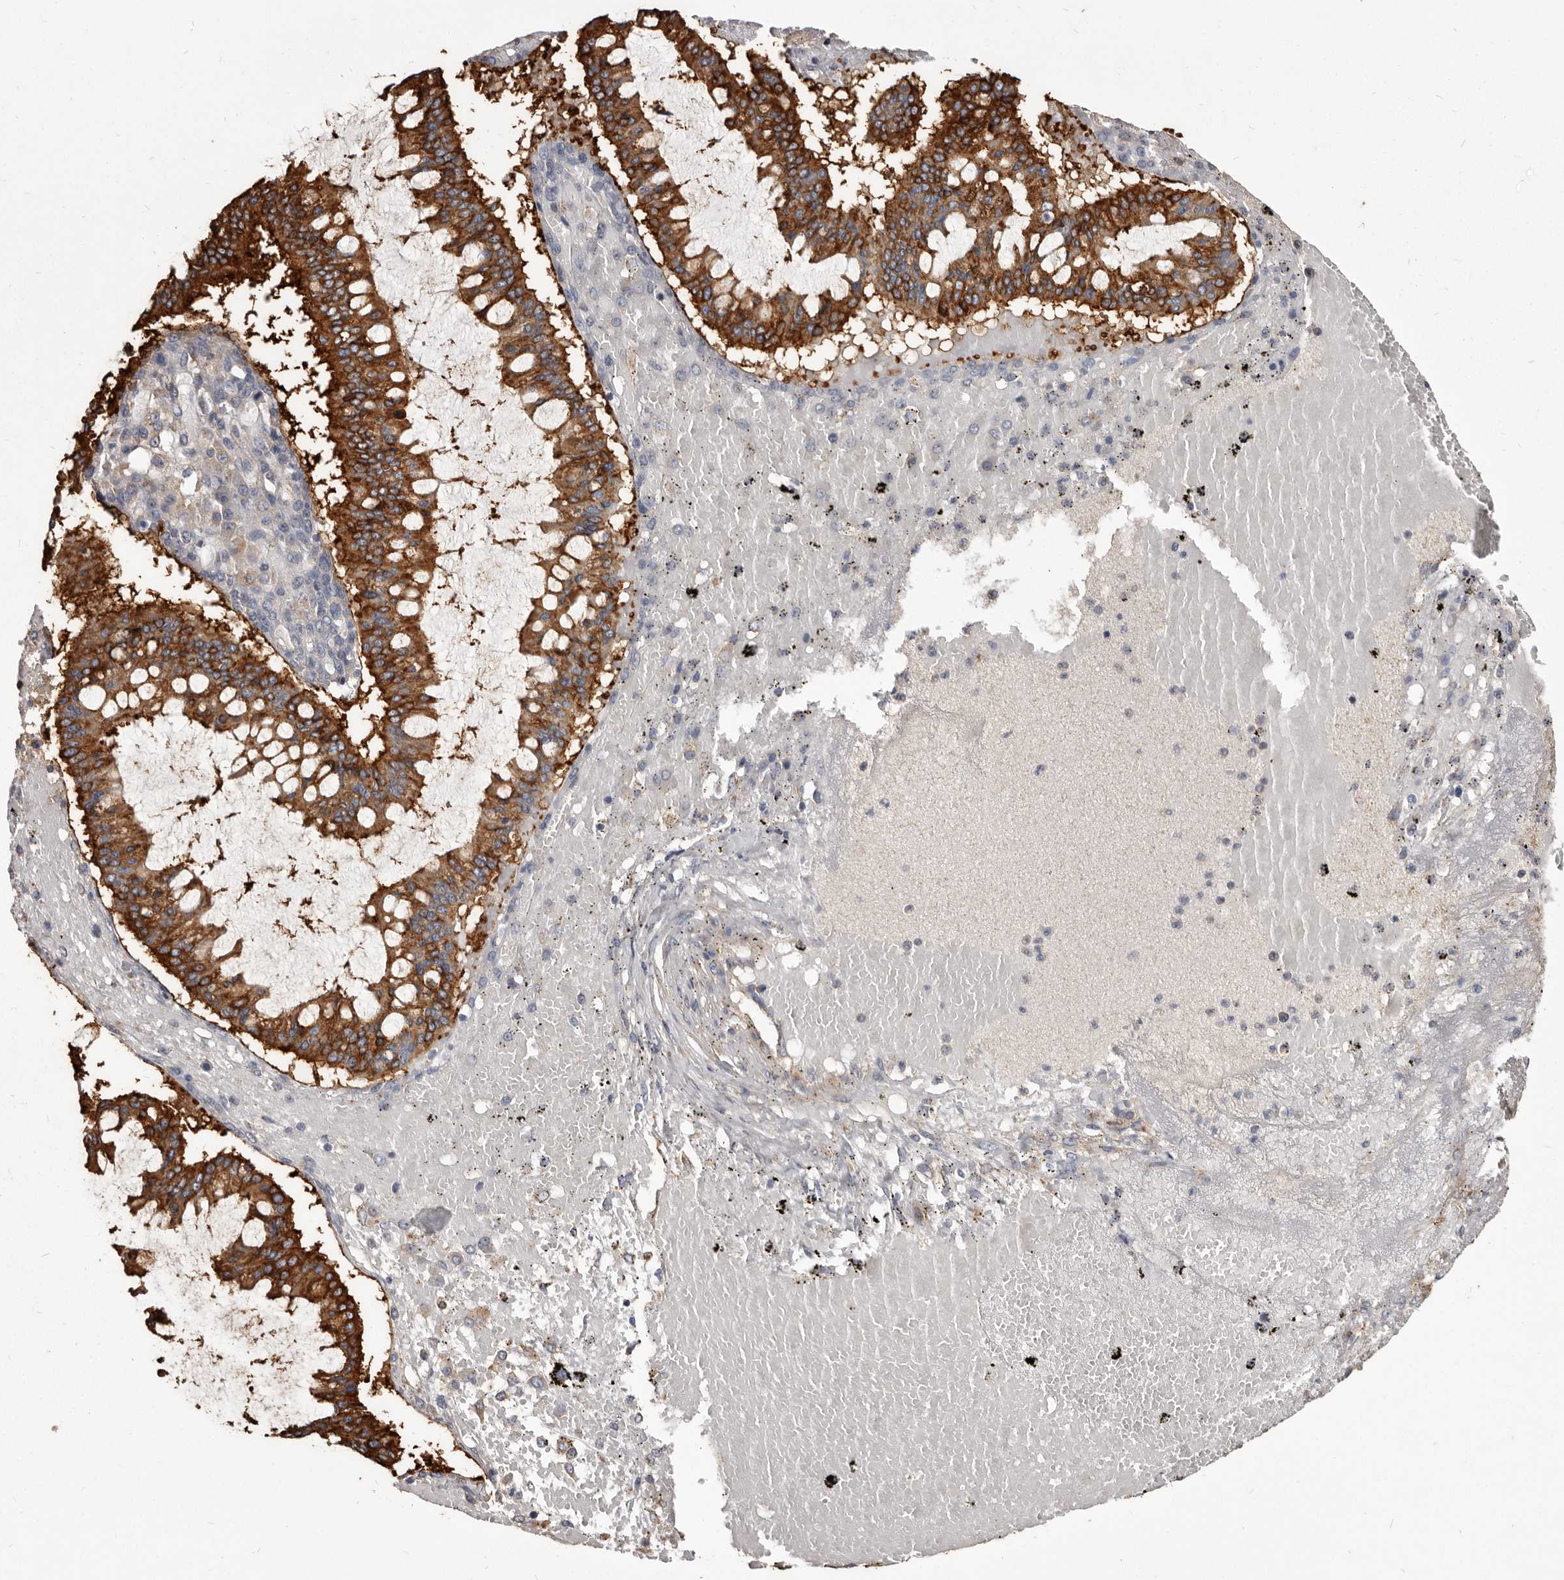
{"staining": {"intensity": "strong", "quantity": ">75%", "location": "cytoplasmic/membranous"}, "tissue": "ovarian cancer", "cell_type": "Tumor cells", "image_type": "cancer", "snomed": [{"axis": "morphology", "description": "Cystadenocarcinoma, mucinous, NOS"}, {"axis": "topography", "description": "Ovary"}], "caption": "A high-resolution image shows IHC staining of mucinous cystadenocarcinoma (ovarian), which exhibits strong cytoplasmic/membranous staining in approximately >75% of tumor cells.", "gene": "TPD52", "patient": {"sex": "female", "age": 73}}